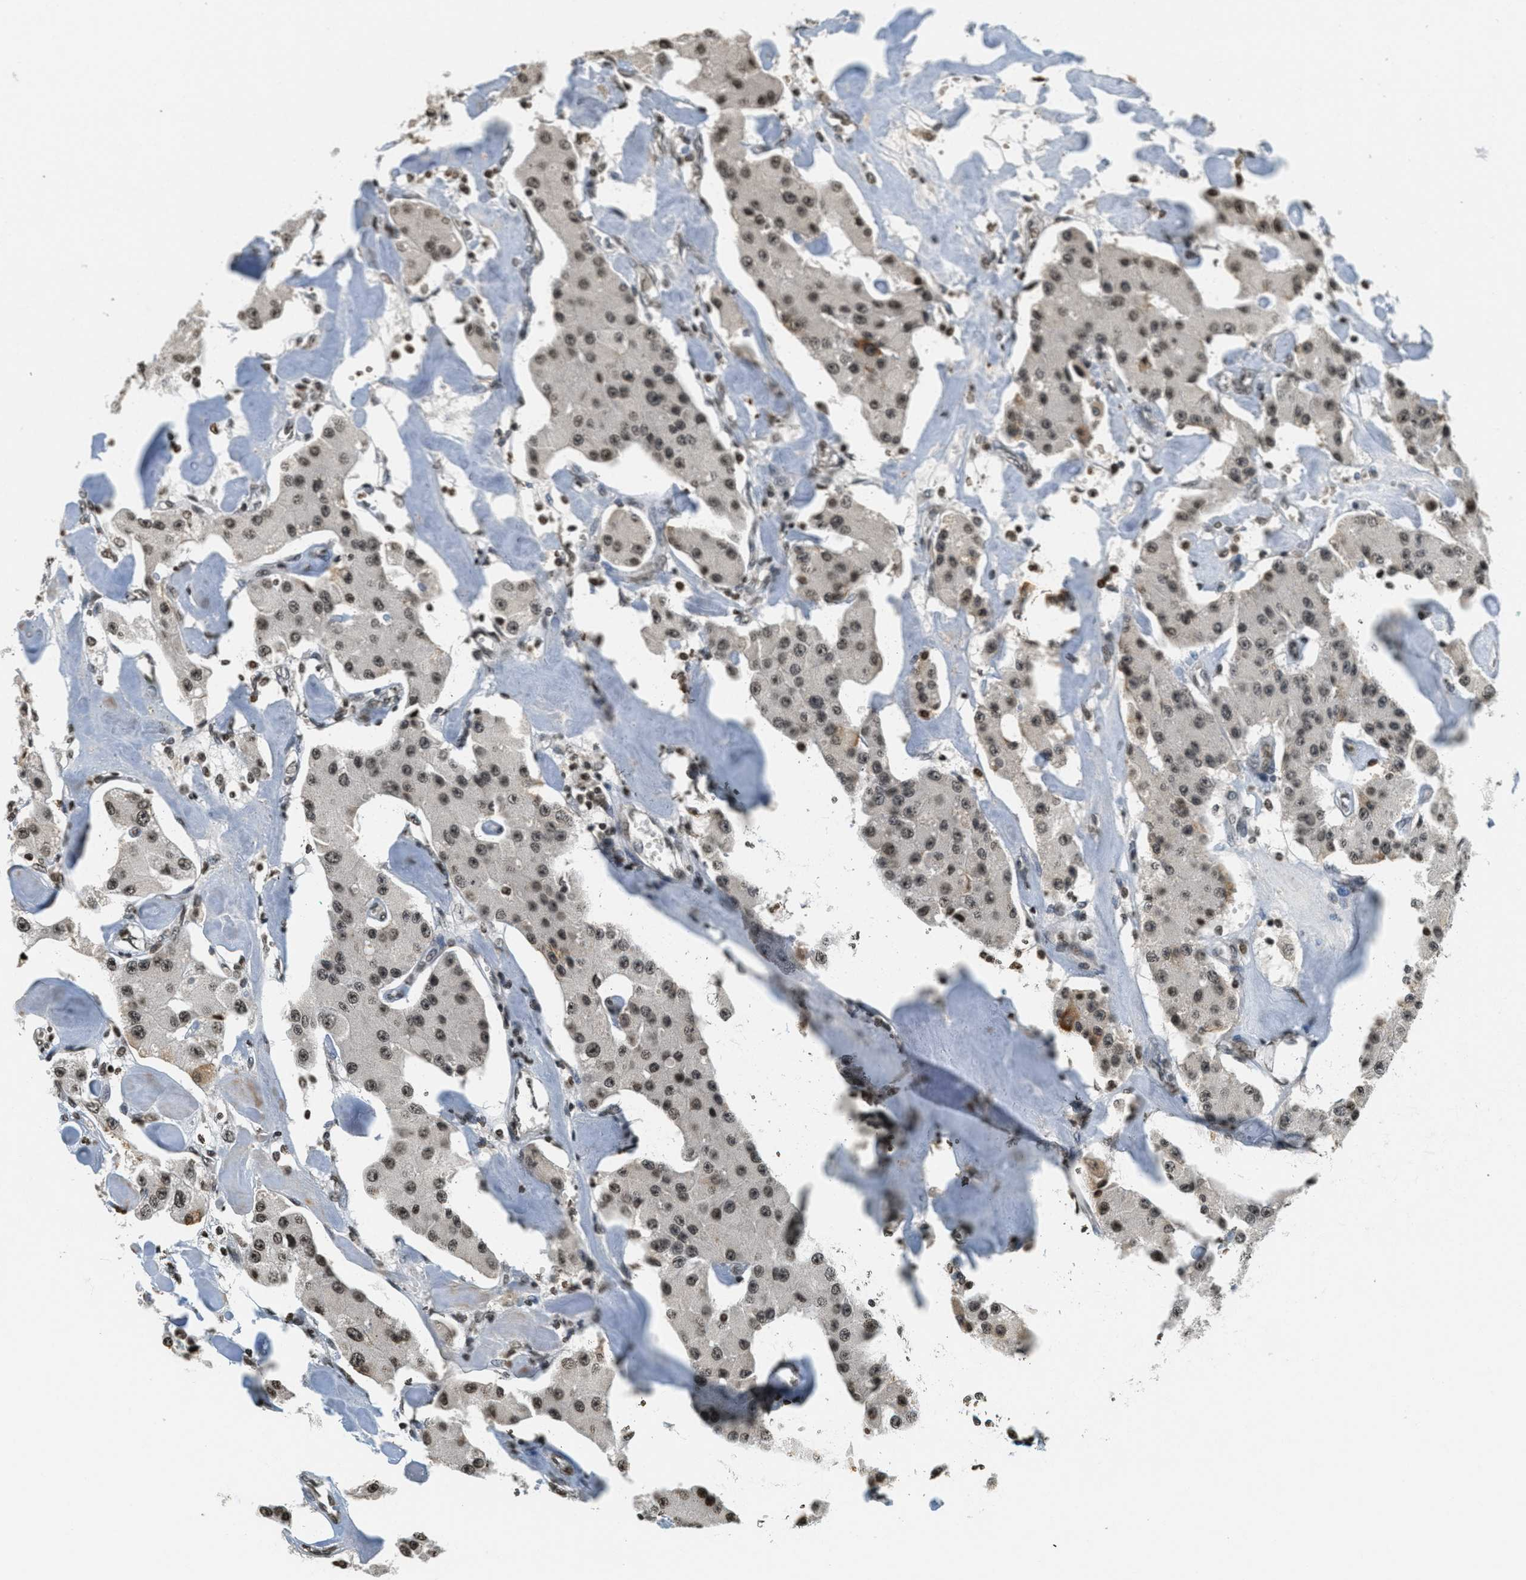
{"staining": {"intensity": "moderate", "quantity": ">75%", "location": "nuclear"}, "tissue": "carcinoid", "cell_type": "Tumor cells", "image_type": "cancer", "snomed": [{"axis": "morphology", "description": "Carcinoid, malignant, NOS"}, {"axis": "topography", "description": "Pancreas"}], "caption": "Immunohistochemistry micrograph of neoplastic tissue: carcinoid (malignant) stained using immunohistochemistry (IHC) reveals medium levels of moderate protein expression localized specifically in the nuclear of tumor cells, appearing as a nuclear brown color.", "gene": "LDB2", "patient": {"sex": "male", "age": 41}}